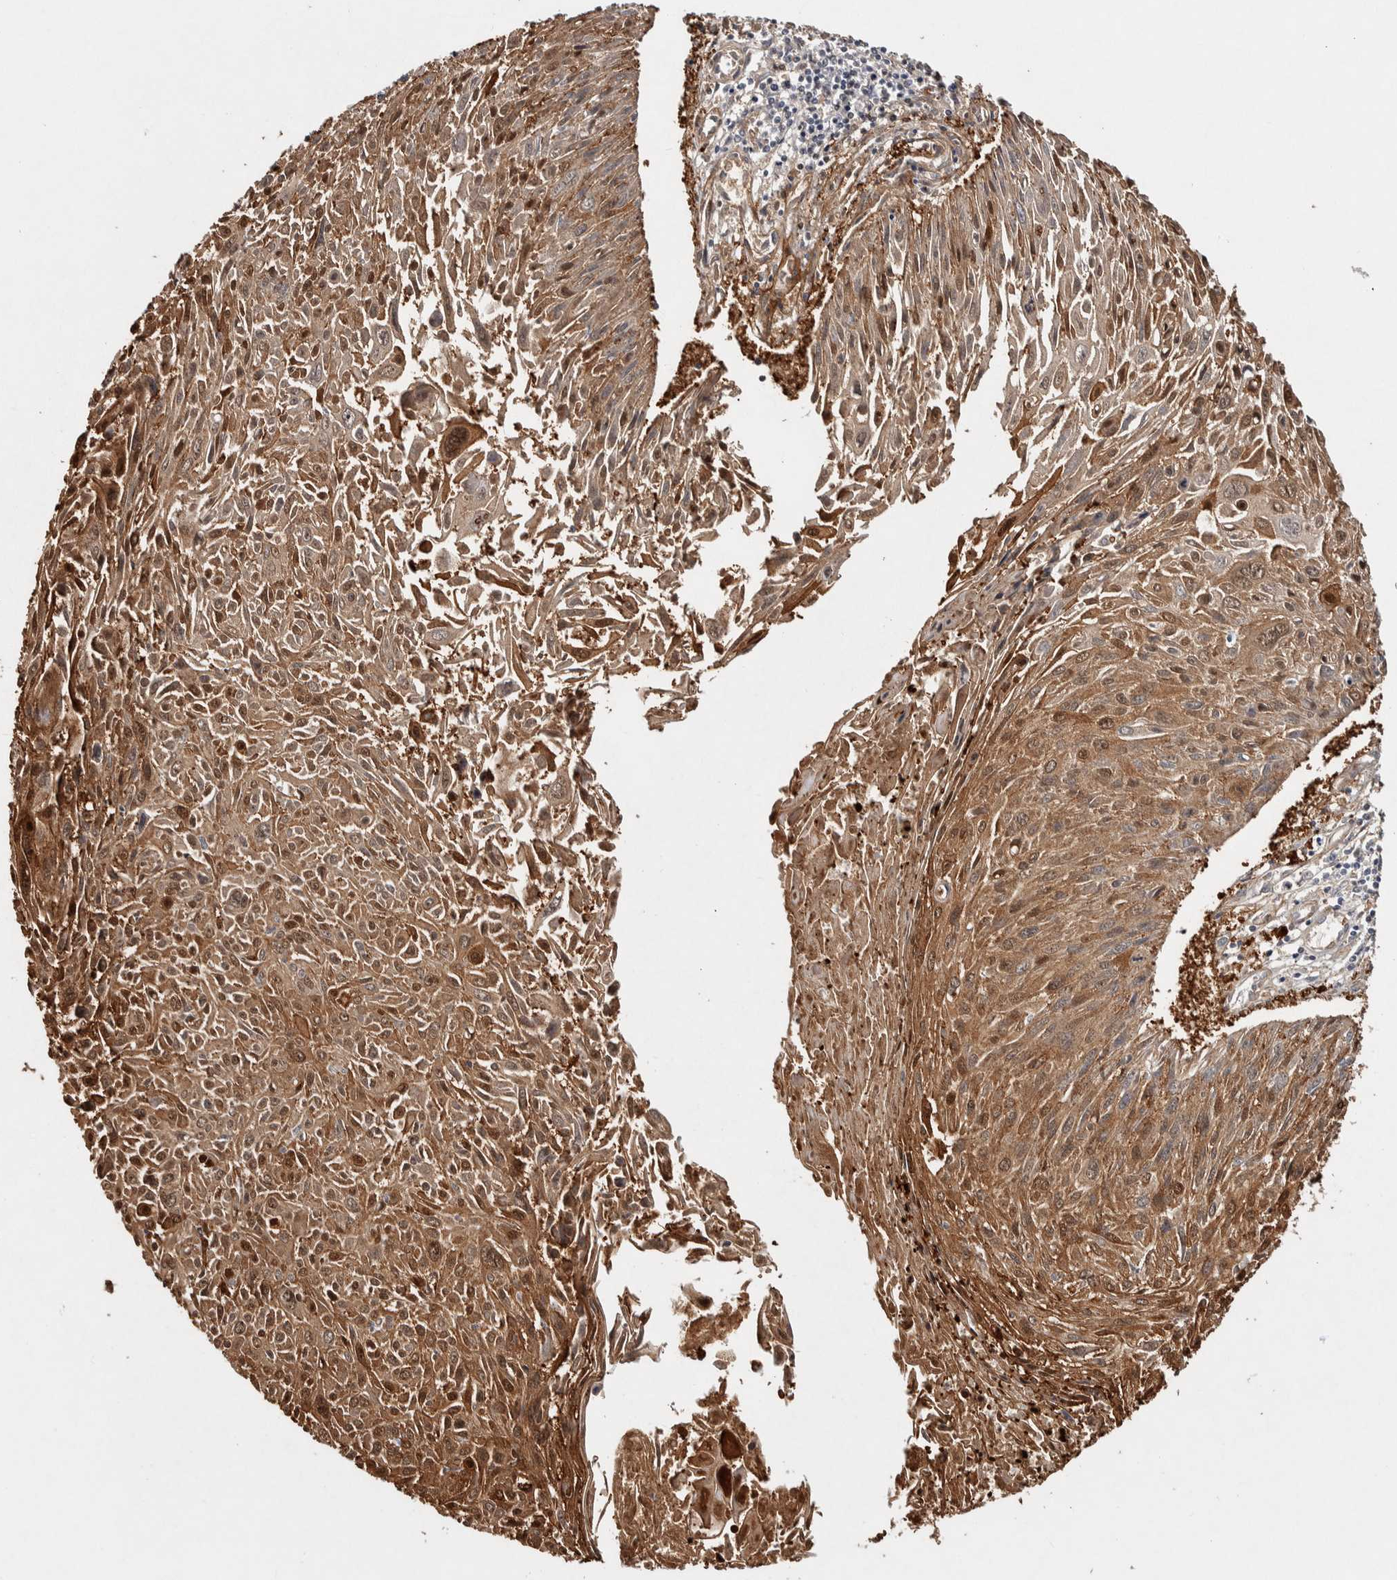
{"staining": {"intensity": "moderate", "quantity": ">75%", "location": "cytoplasmic/membranous,nuclear"}, "tissue": "cervical cancer", "cell_type": "Tumor cells", "image_type": "cancer", "snomed": [{"axis": "morphology", "description": "Squamous cell carcinoma, NOS"}, {"axis": "topography", "description": "Cervix"}], "caption": "Immunohistochemistry (IHC) micrograph of neoplastic tissue: human squamous cell carcinoma (cervical) stained using IHC displays medium levels of moderate protein expression localized specifically in the cytoplasmic/membranous and nuclear of tumor cells, appearing as a cytoplasmic/membranous and nuclear brown color.", "gene": "EIF3H", "patient": {"sex": "female", "age": 51}}